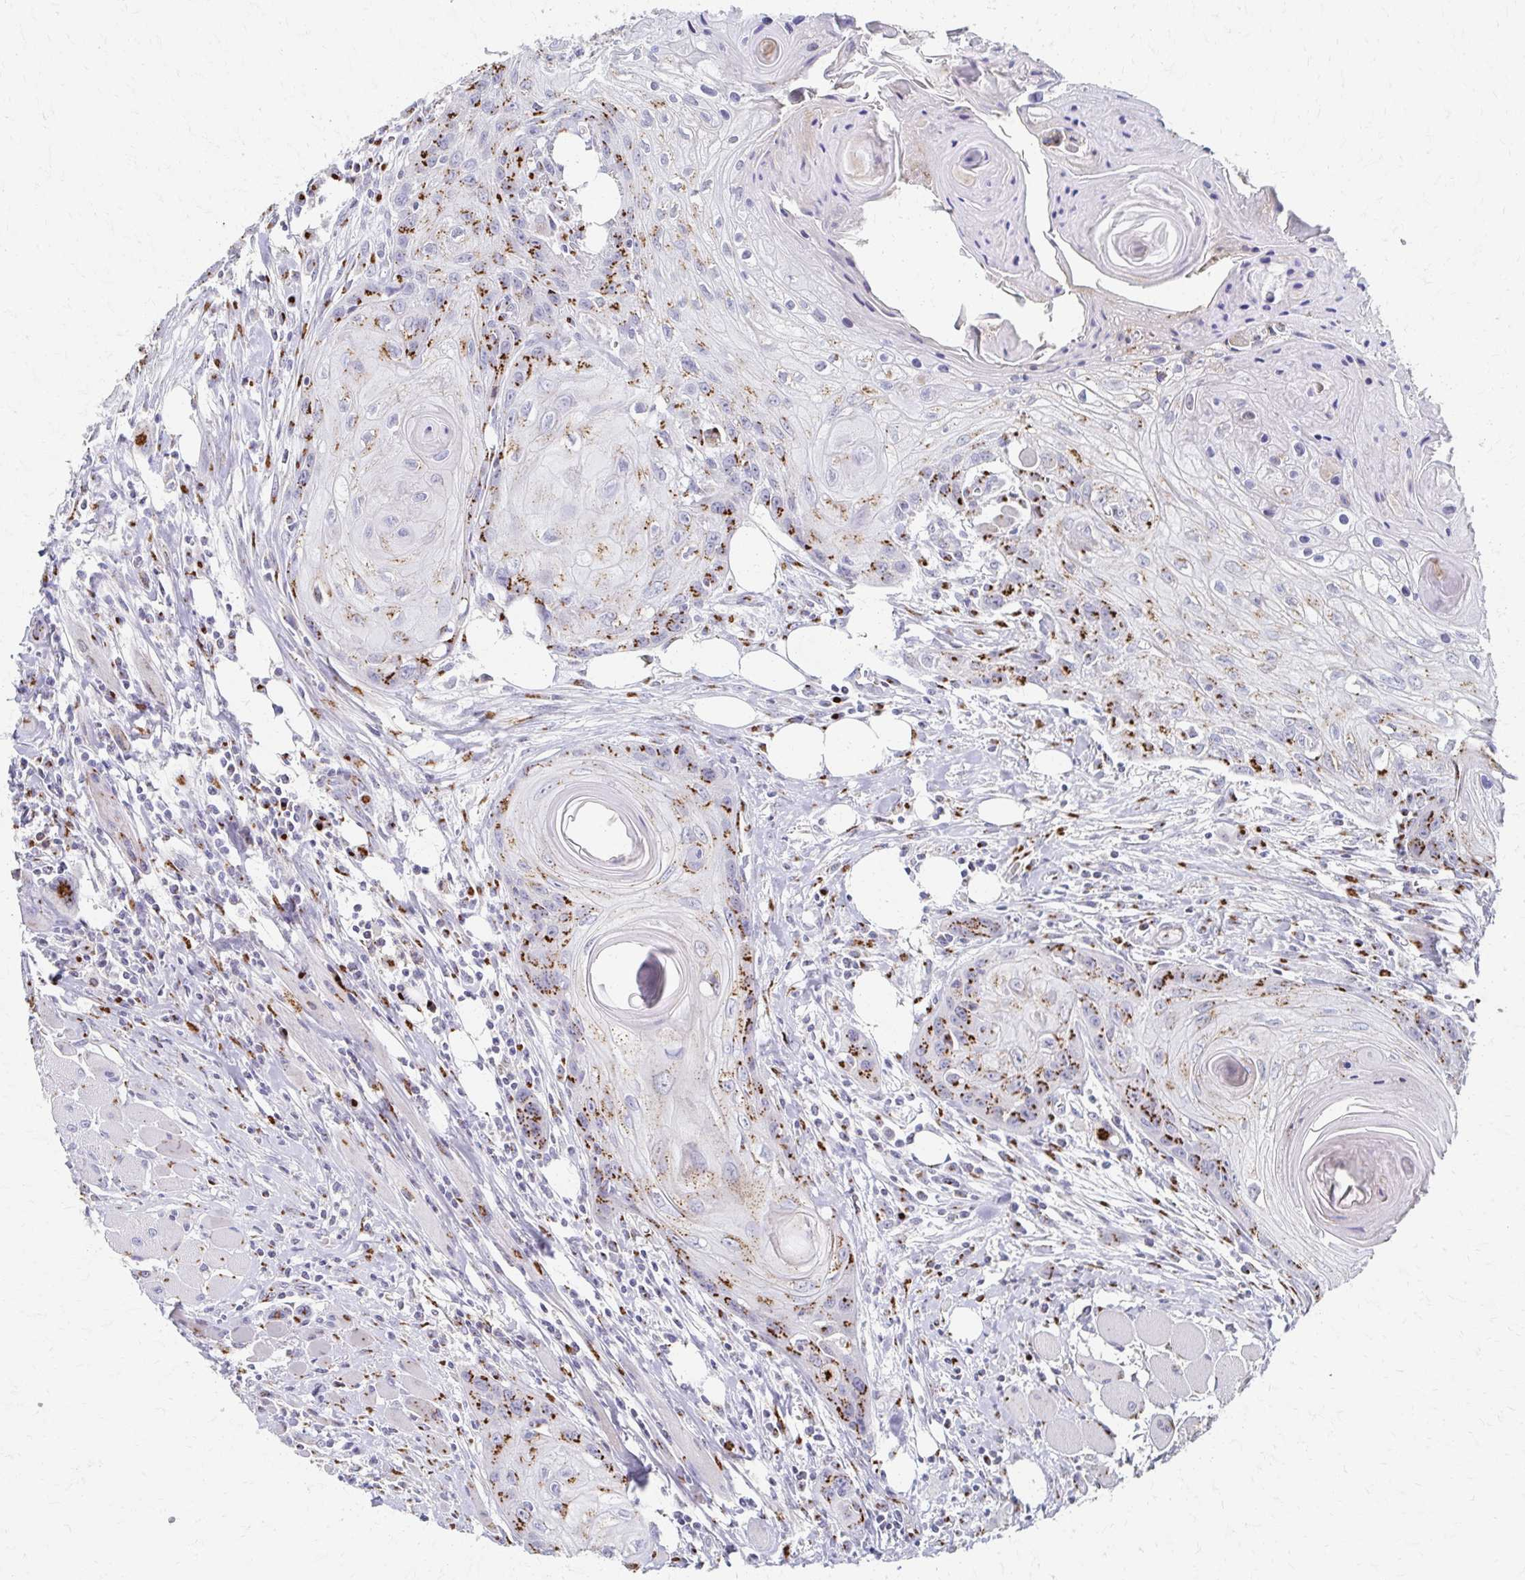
{"staining": {"intensity": "strong", "quantity": "25%-75%", "location": "cytoplasmic/membranous"}, "tissue": "head and neck cancer", "cell_type": "Tumor cells", "image_type": "cancer", "snomed": [{"axis": "morphology", "description": "Squamous cell carcinoma, NOS"}, {"axis": "topography", "description": "Oral tissue"}, {"axis": "topography", "description": "Head-Neck"}], "caption": "The micrograph displays staining of head and neck squamous cell carcinoma, revealing strong cytoplasmic/membranous protein positivity (brown color) within tumor cells. Nuclei are stained in blue.", "gene": "TM9SF1", "patient": {"sex": "male", "age": 58}}